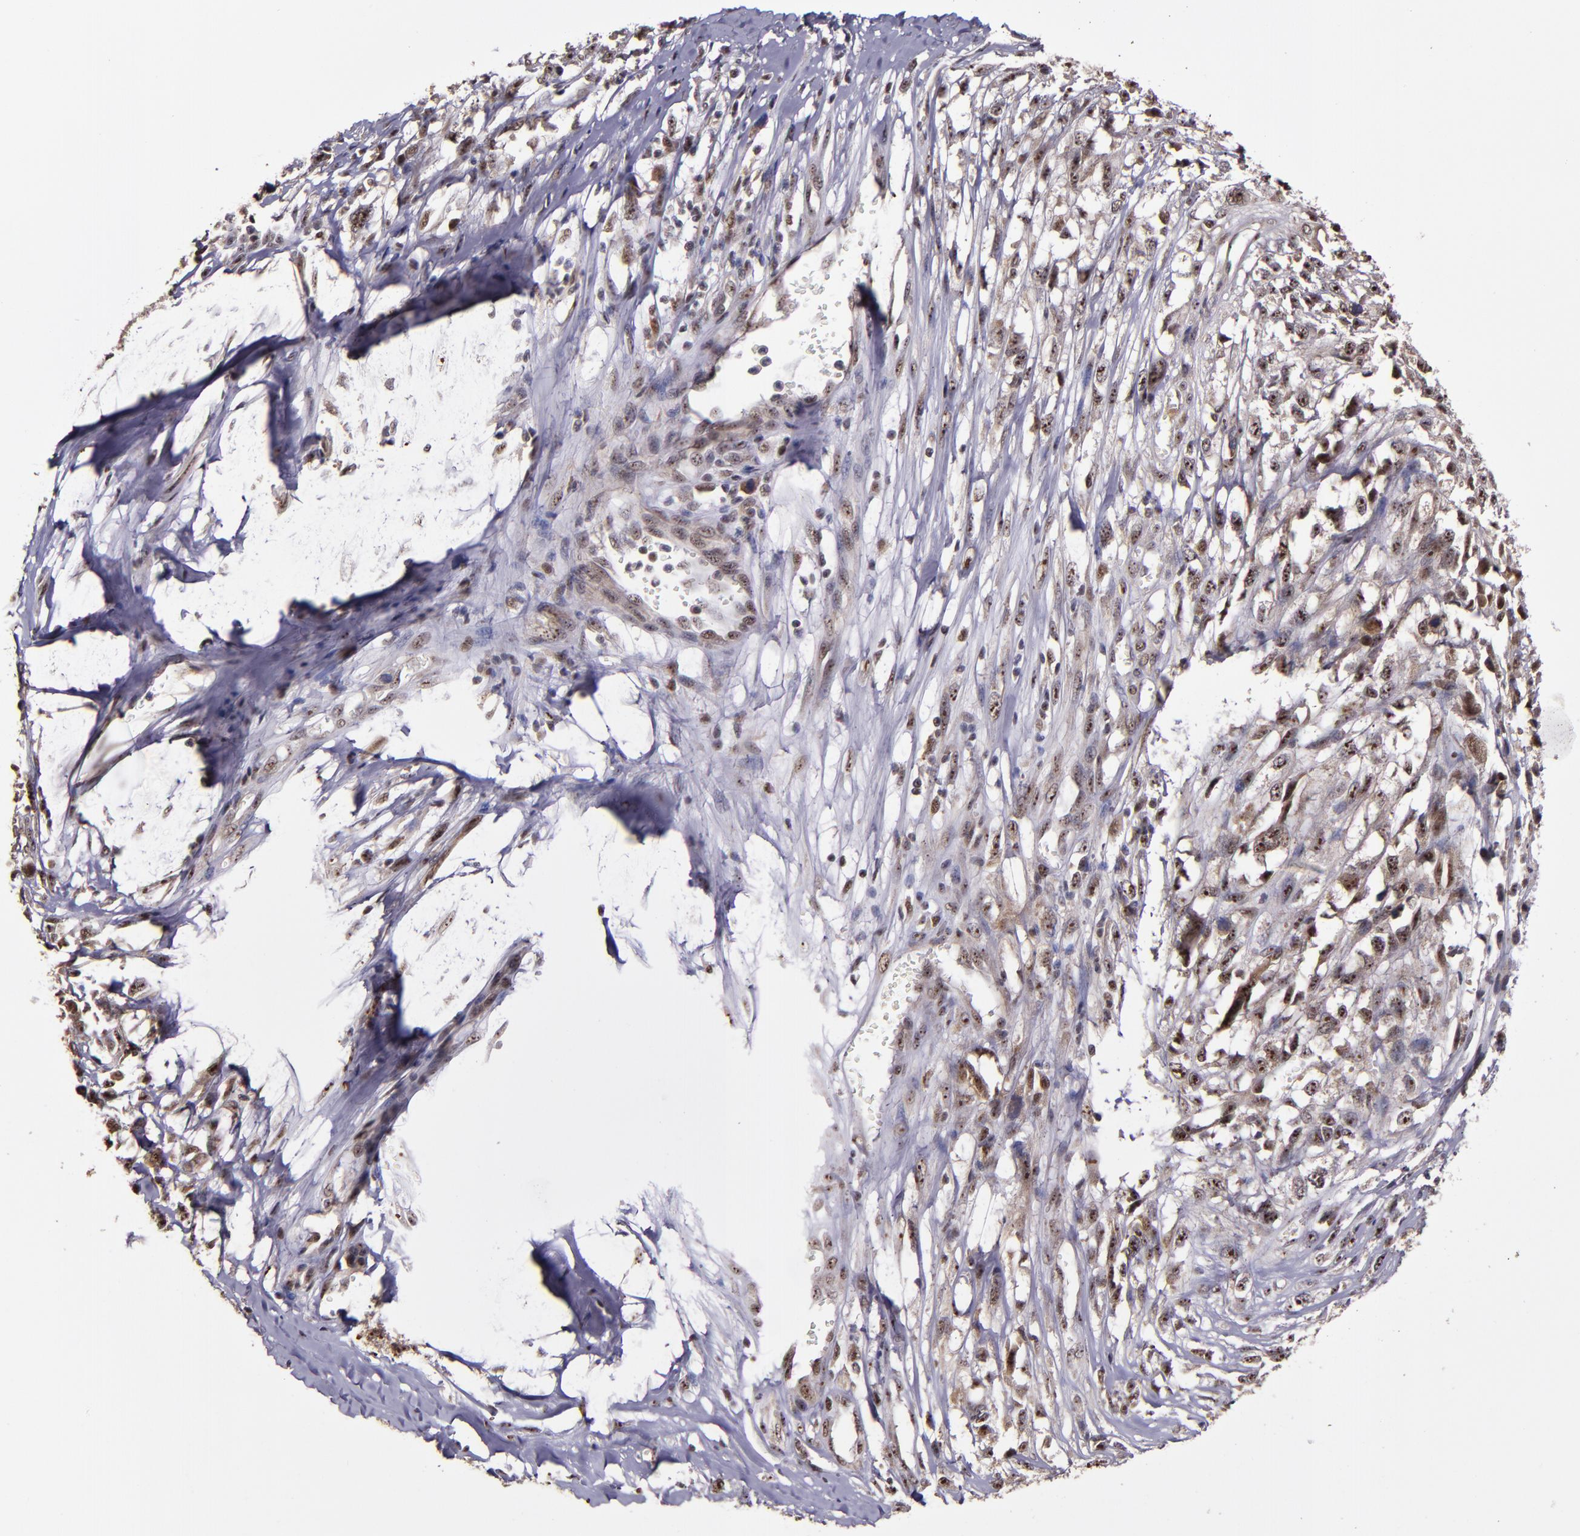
{"staining": {"intensity": "moderate", "quantity": ">75%", "location": "cytoplasmic/membranous,nuclear"}, "tissue": "melanoma", "cell_type": "Tumor cells", "image_type": "cancer", "snomed": [{"axis": "morphology", "description": "Malignant melanoma, Metastatic site"}, {"axis": "topography", "description": "Lymph node"}], "caption": "A high-resolution image shows immunohistochemistry staining of melanoma, which exhibits moderate cytoplasmic/membranous and nuclear expression in about >75% of tumor cells.", "gene": "CECR2", "patient": {"sex": "male", "age": 59}}